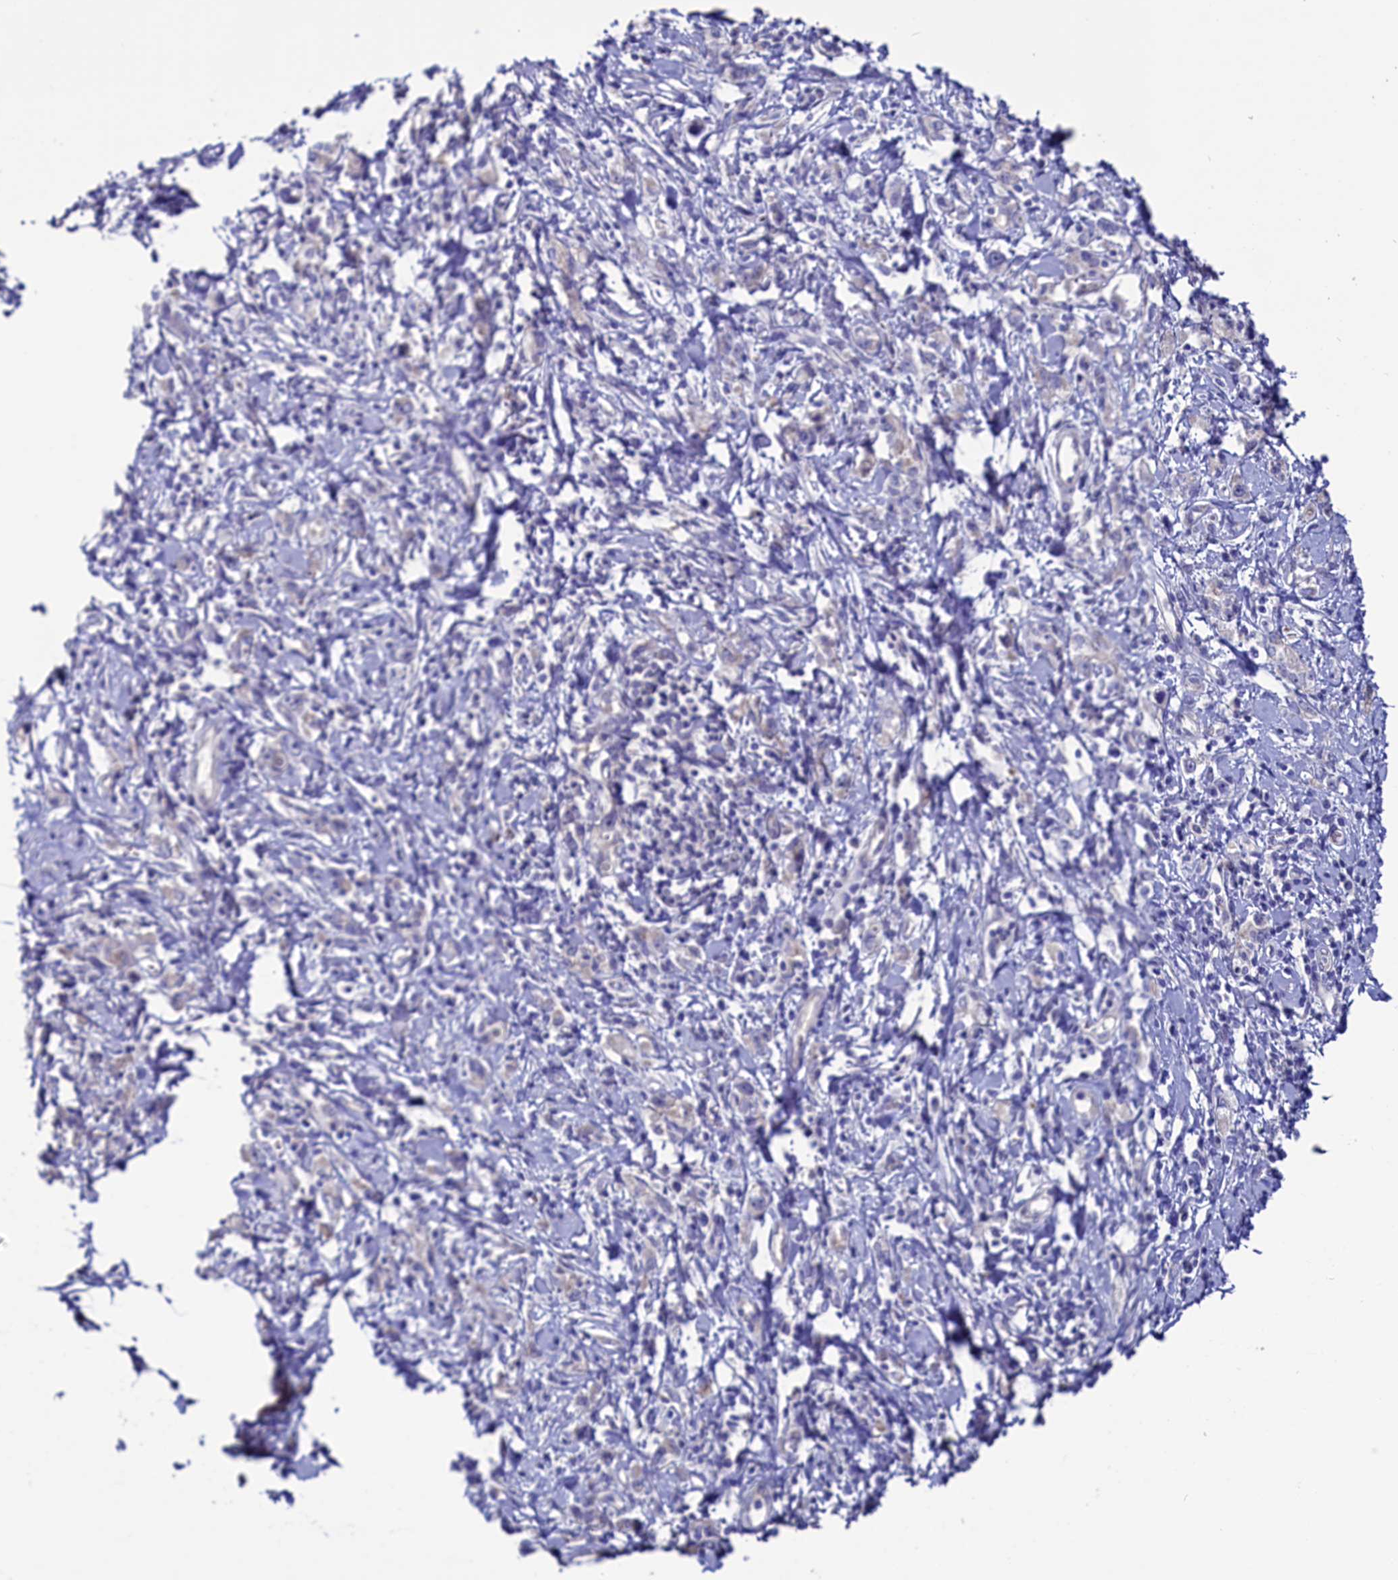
{"staining": {"intensity": "negative", "quantity": "none", "location": "none"}, "tissue": "stomach cancer", "cell_type": "Tumor cells", "image_type": "cancer", "snomed": [{"axis": "morphology", "description": "Adenocarcinoma, NOS"}, {"axis": "topography", "description": "Stomach"}], "caption": "Tumor cells show no significant staining in stomach cancer (adenocarcinoma).", "gene": "CIAPIN1", "patient": {"sex": "female", "age": 76}}